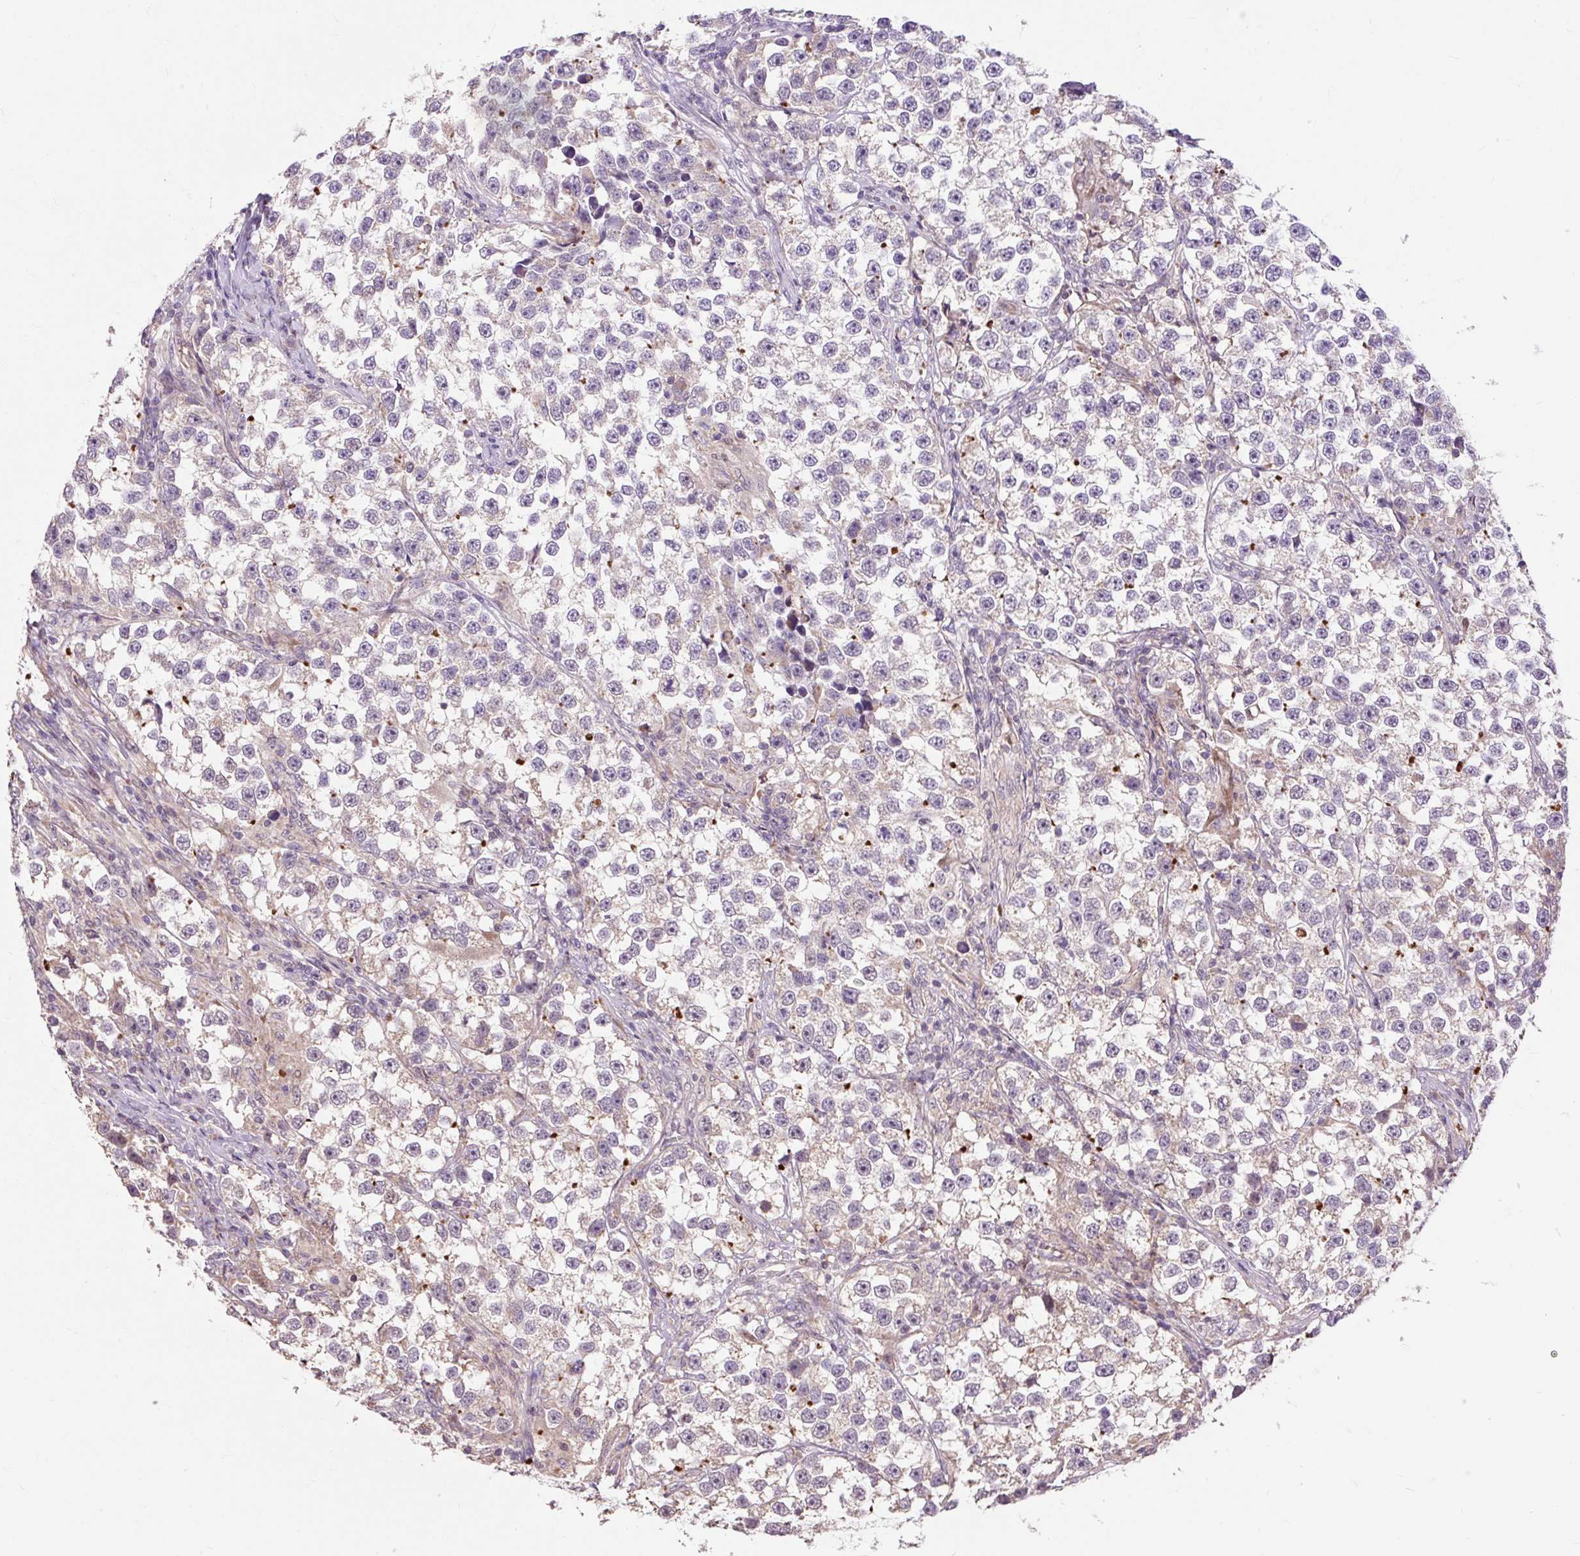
{"staining": {"intensity": "weak", "quantity": "<25%", "location": "cytoplasmic/membranous"}, "tissue": "testis cancer", "cell_type": "Tumor cells", "image_type": "cancer", "snomed": [{"axis": "morphology", "description": "Seminoma, NOS"}, {"axis": "topography", "description": "Testis"}], "caption": "An image of testis cancer (seminoma) stained for a protein demonstrates no brown staining in tumor cells.", "gene": "PRIMPOL", "patient": {"sex": "male", "age": 46}}